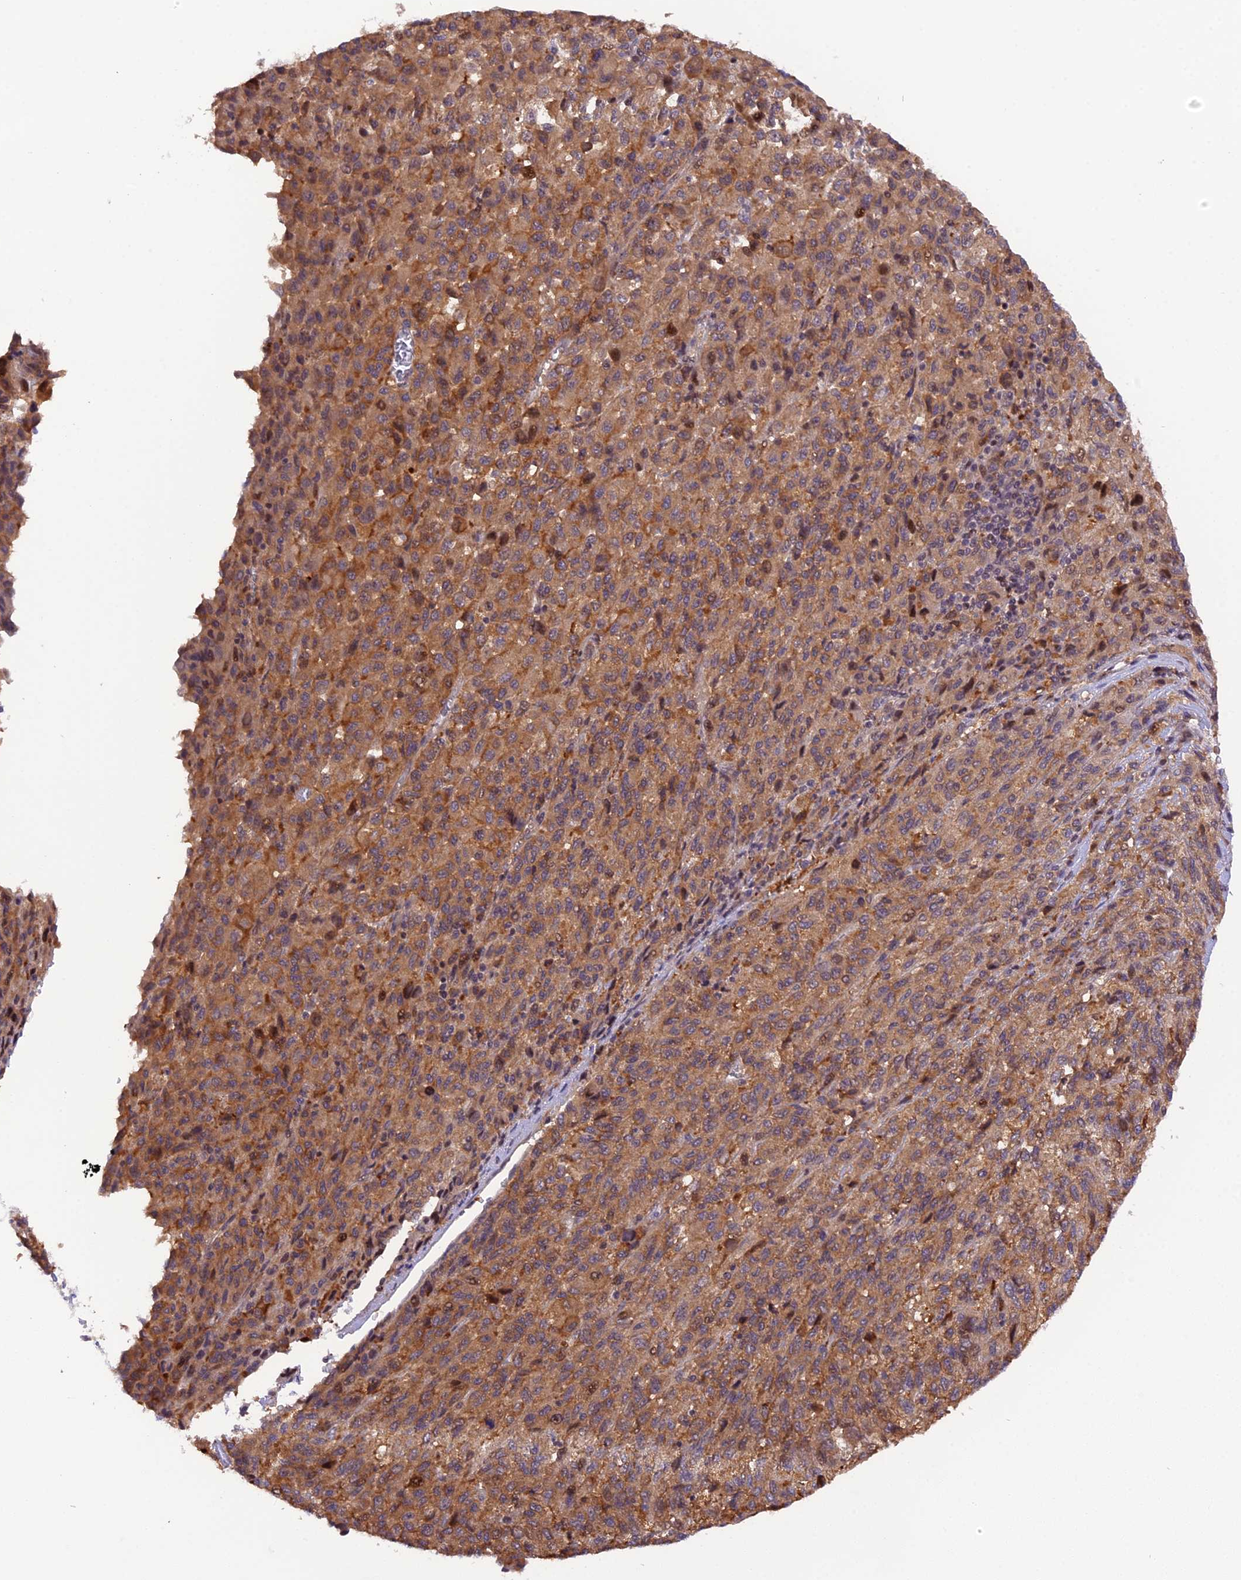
{"staining": {"intensity": "moderate", "quantity": ">75%", "location": "cytoplasmic/membranous"}, "tissue": "melanoma", "cell_type": "Tumor cells", "image_type": "cancer", "snomed": [{"axis": "morphology", "description": "Malignant melanoma, Metastatic site"}, {"axis": "topography", "description": "Lung"}], "caption": "This histopathology image shows immunohistochemistry staining of human malignant melanoma (metastatic site), with medium moderate cytoplasmic/membranous expression in approximately >75% of tumor cells.", "gene": "SAMD4A", "patient": {"sex": "male", "age": 64}}